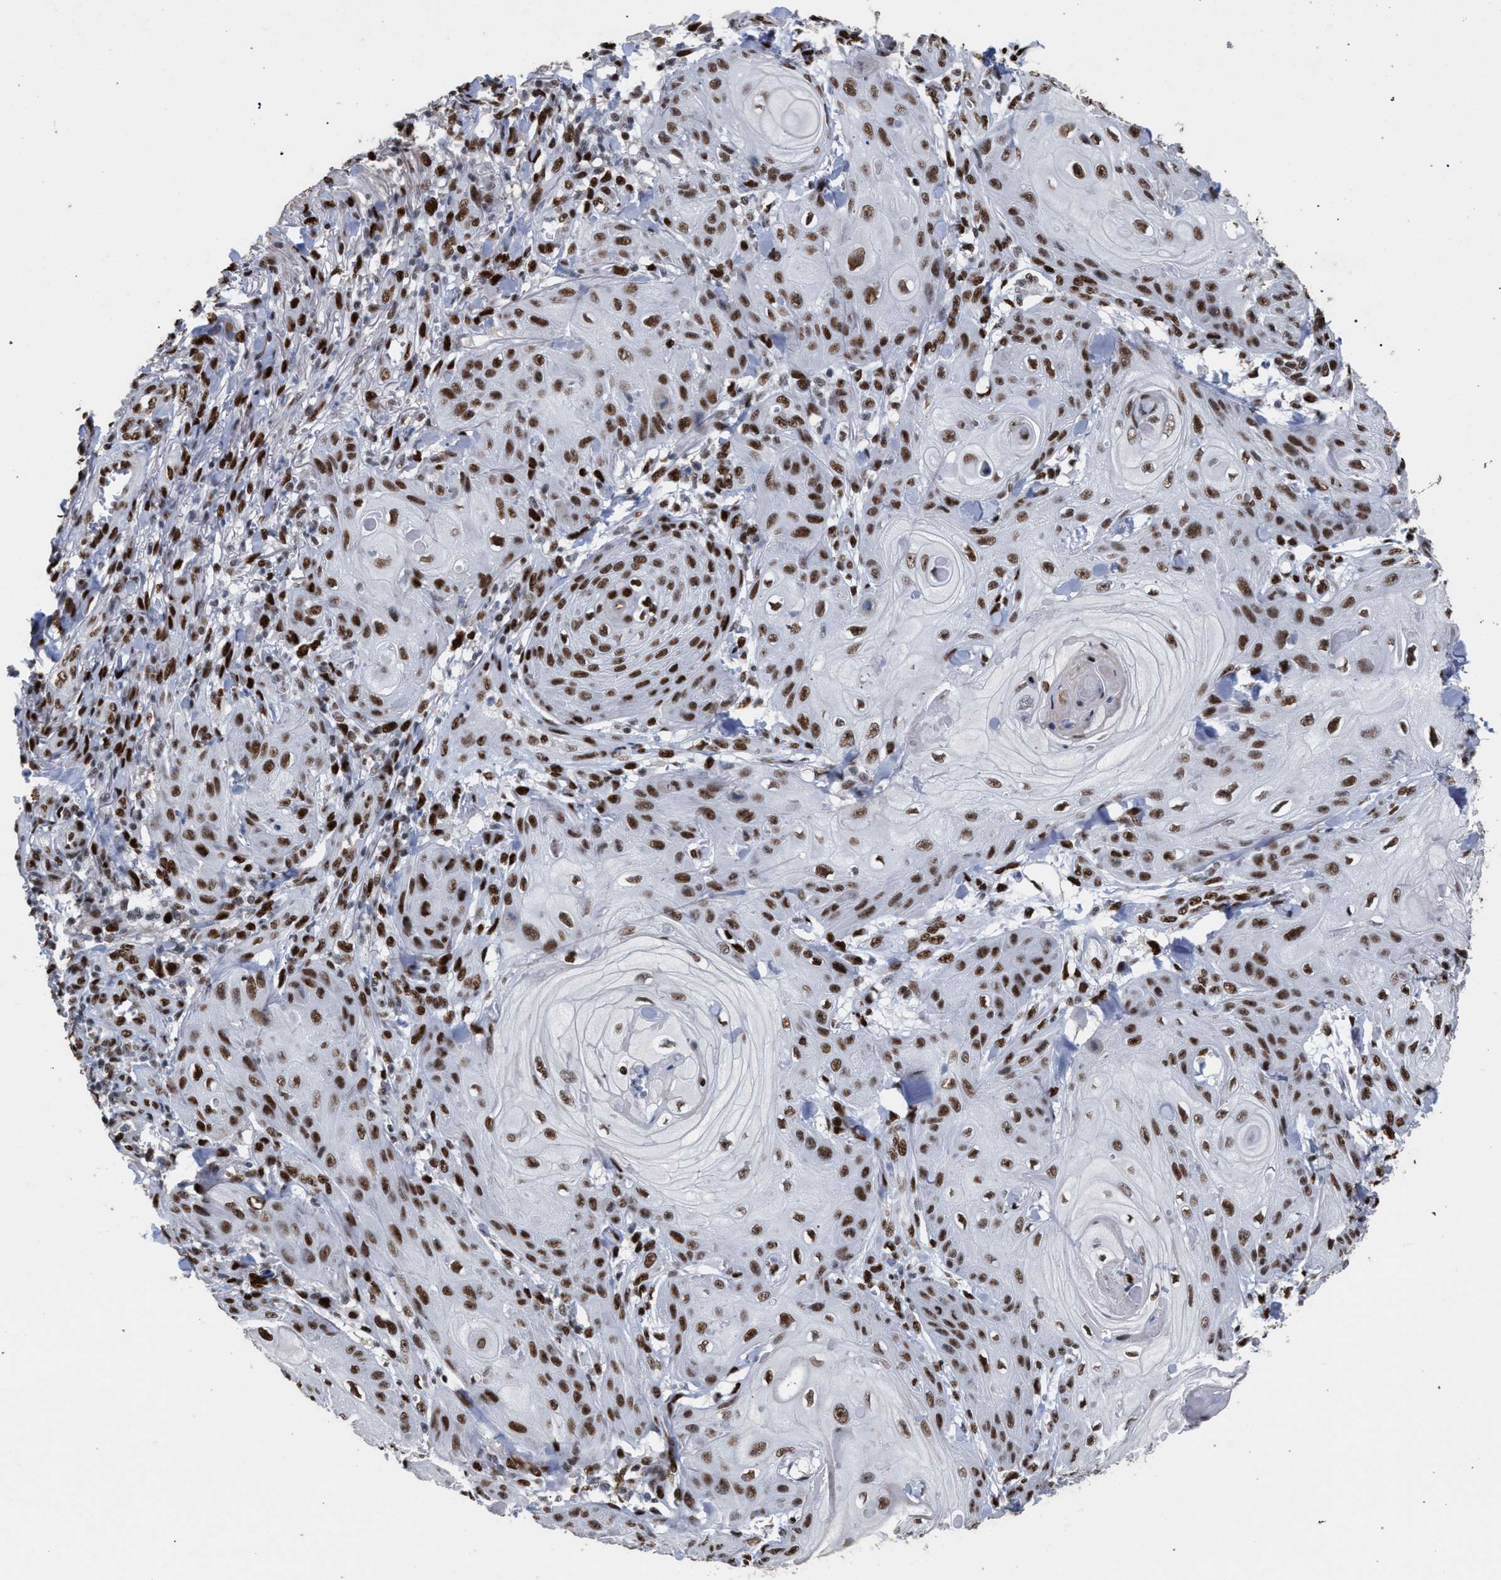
{"staining": {"intensity": "strong", "quantity": ">75%", "location": "nuclear"}, "tissue": "skin cancer", "cell_type": "Tumor cells", "image_type": "cancer", "snomed": [{"axis": "morphology", "description": "Squamous cell carcinoma, NOS"}, {"axis": "topography", "description": "Skin"}], "caption": "Immunohistochemical staining of human skin cancer (squamous cell carcinoma) reveals strong nuclear protein expression in about >75% of tumor cells.", "gene": "TP53BP1", "patient": {"sex": "male", "age": 74}}